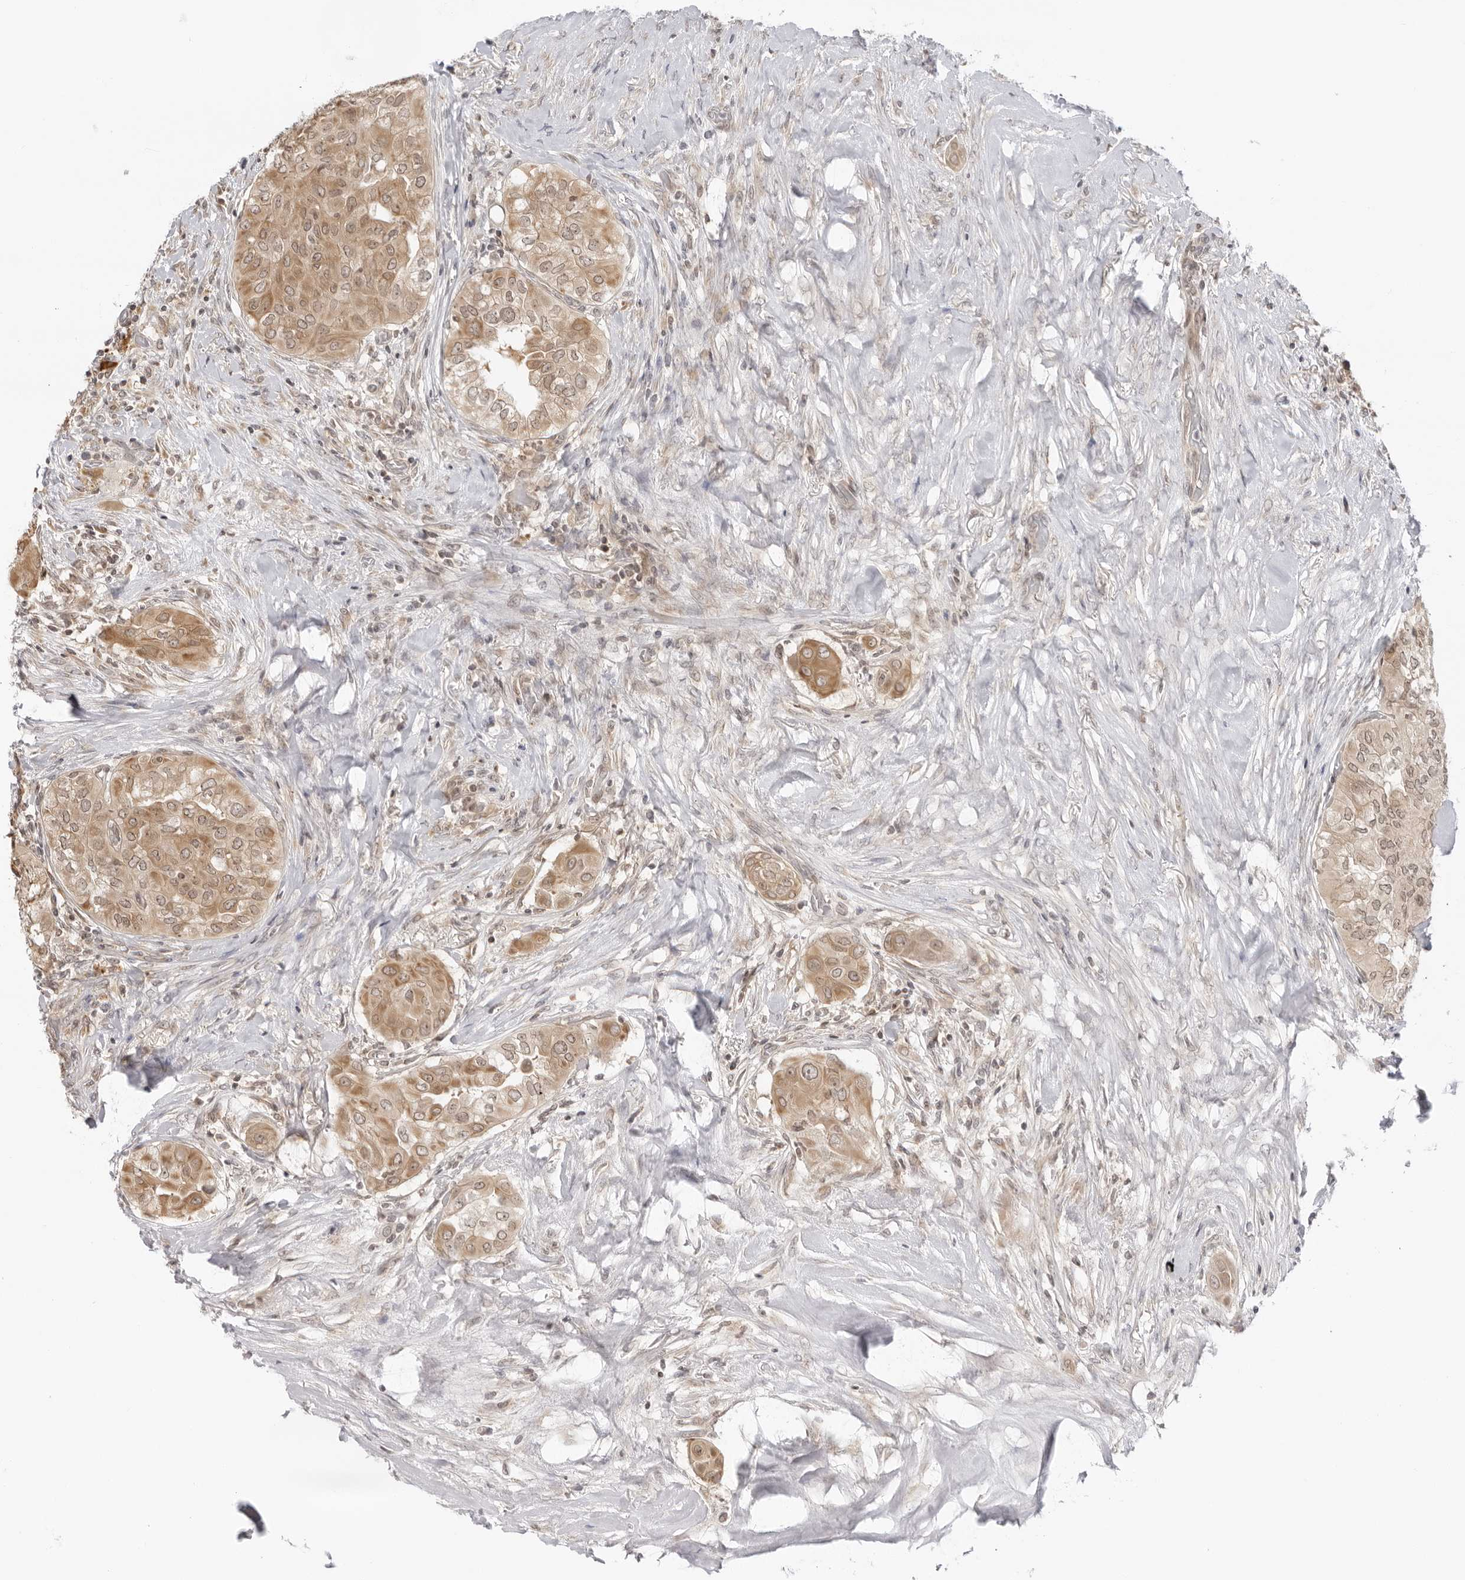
{"staining": {"intensity": "weak", "quantity": ">75%", "location": "cytoplasmic/membranous,nuclear"}, "tissue": "thyroid cancer", "cell_type": "Tumor cells", "image_type": "cancer", "snomed": [{"axis": "morphology", "description": "Papillary adenocarcinoma, NOS"}, {"axis": "topography", "description": "Thyroid gland"}], "caption": "This photomicrograph displays immunohistochemistry staining of human thyroid papillary adenocarcinoma, with low weak cytoplasmic/membranous and nuclear expression in approximately >75% of tumor cells.", "gene": "PRRC2C", "patient": {"sex": "female", "age": 59}}